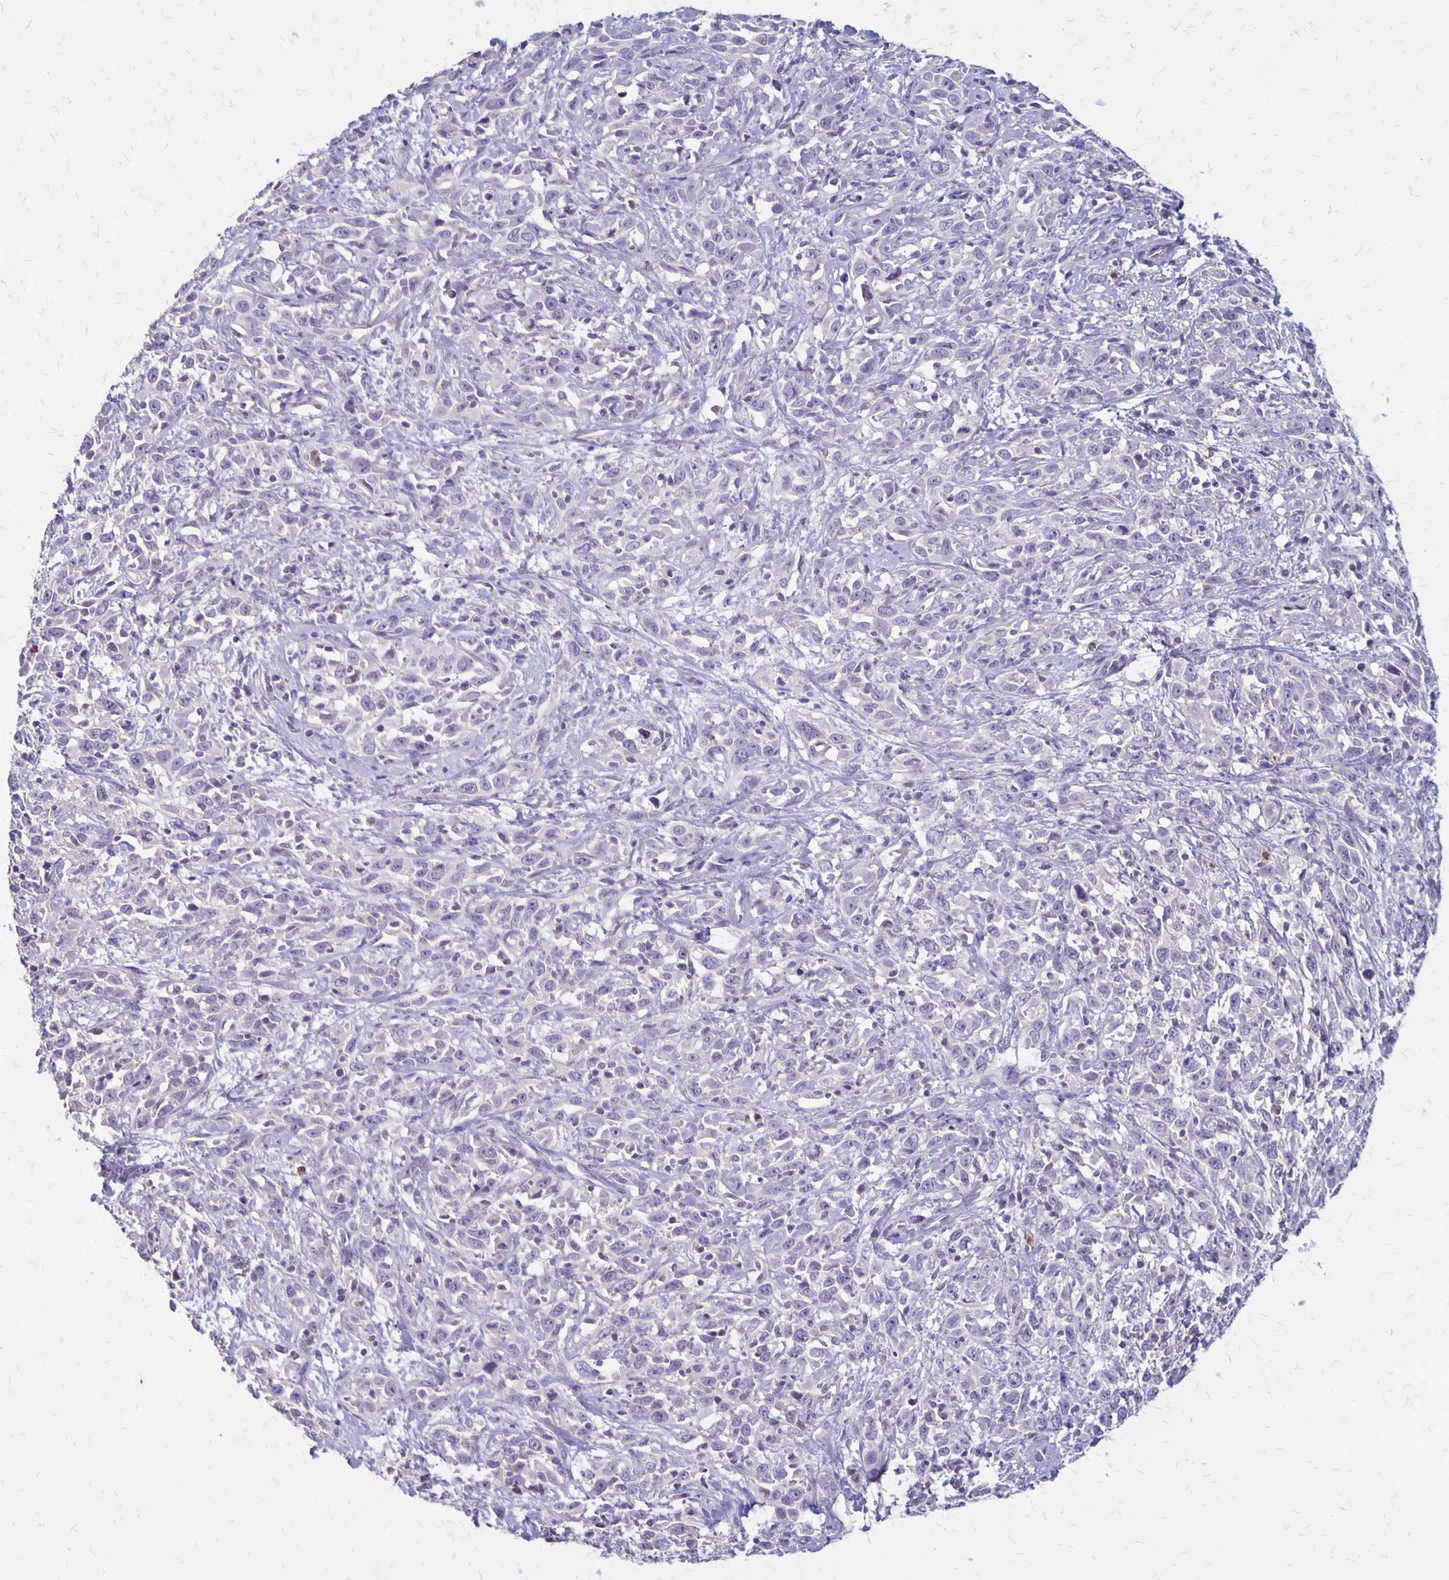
{"staining": {"intensity": "negative", "quantity": "none", "location": "none"}, "tissue": "cervical cancer", "cell_type": "Tumor cells", "image_type": "cancer", "snomed": [{"axis": "morphology", "description": "Adenocarcinoma, NOS"}, {"axis": "topography", "description": "Cervix"}], "caption": "Human cervical cancer (adenocarcinoma) stained for a protein using immunohistochemistry reveals no staining in tumor cells.", "gene": "SEPTIN5", "patient": {"sex": "female", "age": 40}}